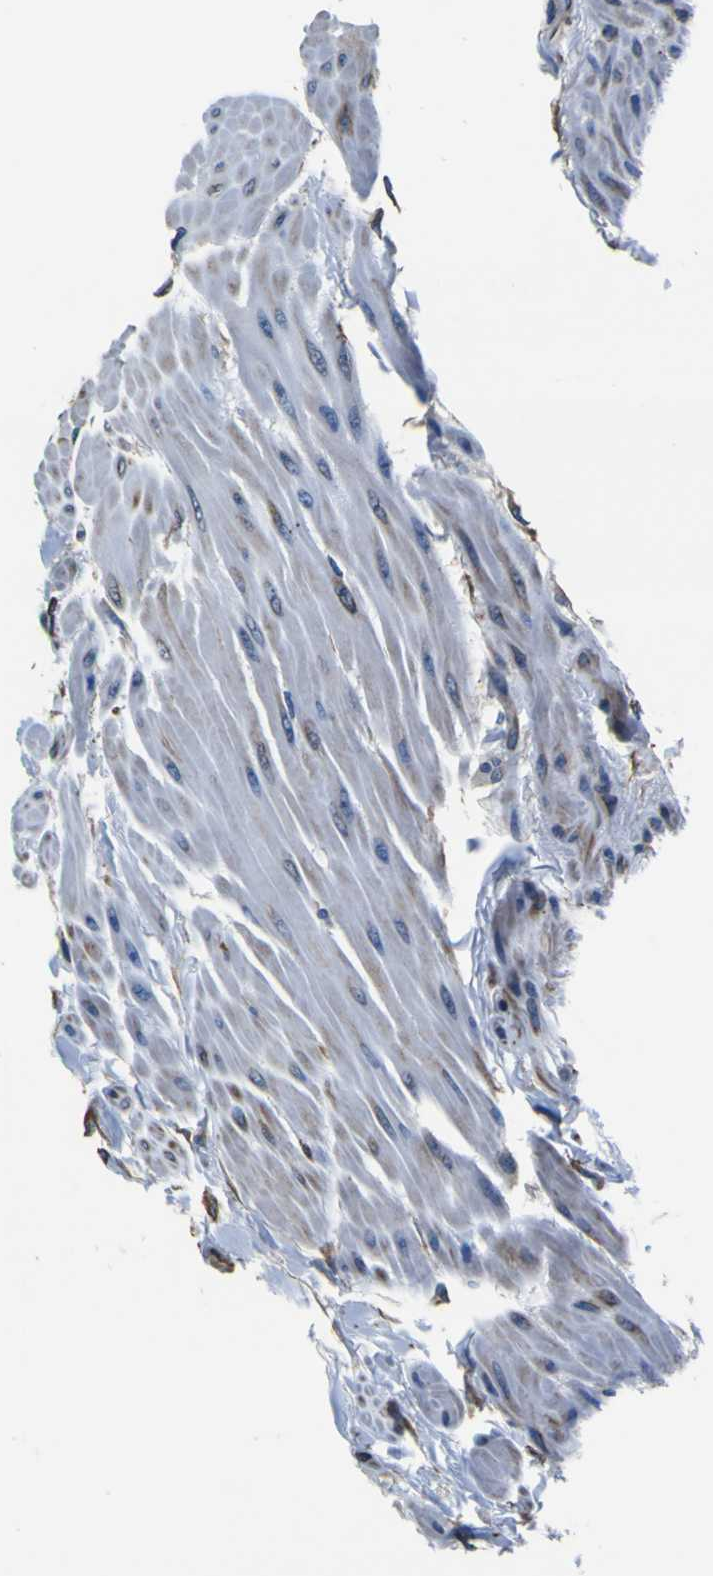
{"staining": {"intensity": "moderate", "quantity": ">75%", "location": "cytoplasmic/membranous"}, "tissue": "urinary bladder", "cell_type": "Urothelial cells", "image_type": "normal", "snomed": [{"axis": "morphology", "description": "Normal tissue, NOS"}, {"axis": "topography", "description": "Urinary bladder"}], "caption": "Urinary bladder stained with DAB (3,3'-diaminobenzidine) immunohistochemistry (IHC) demonstrates medium levels of moderate cytoplasmic/membranous staining in approximately >75% of urothelial cells. The protein is stained brown, and the nuclei are stained in blue (DAB (3,3'-diaminobenzidine) IHC with brightfield microscopy, high magnification).", "gene": "TUBA1B", "patient": {"sex": "female", "age": 79}}